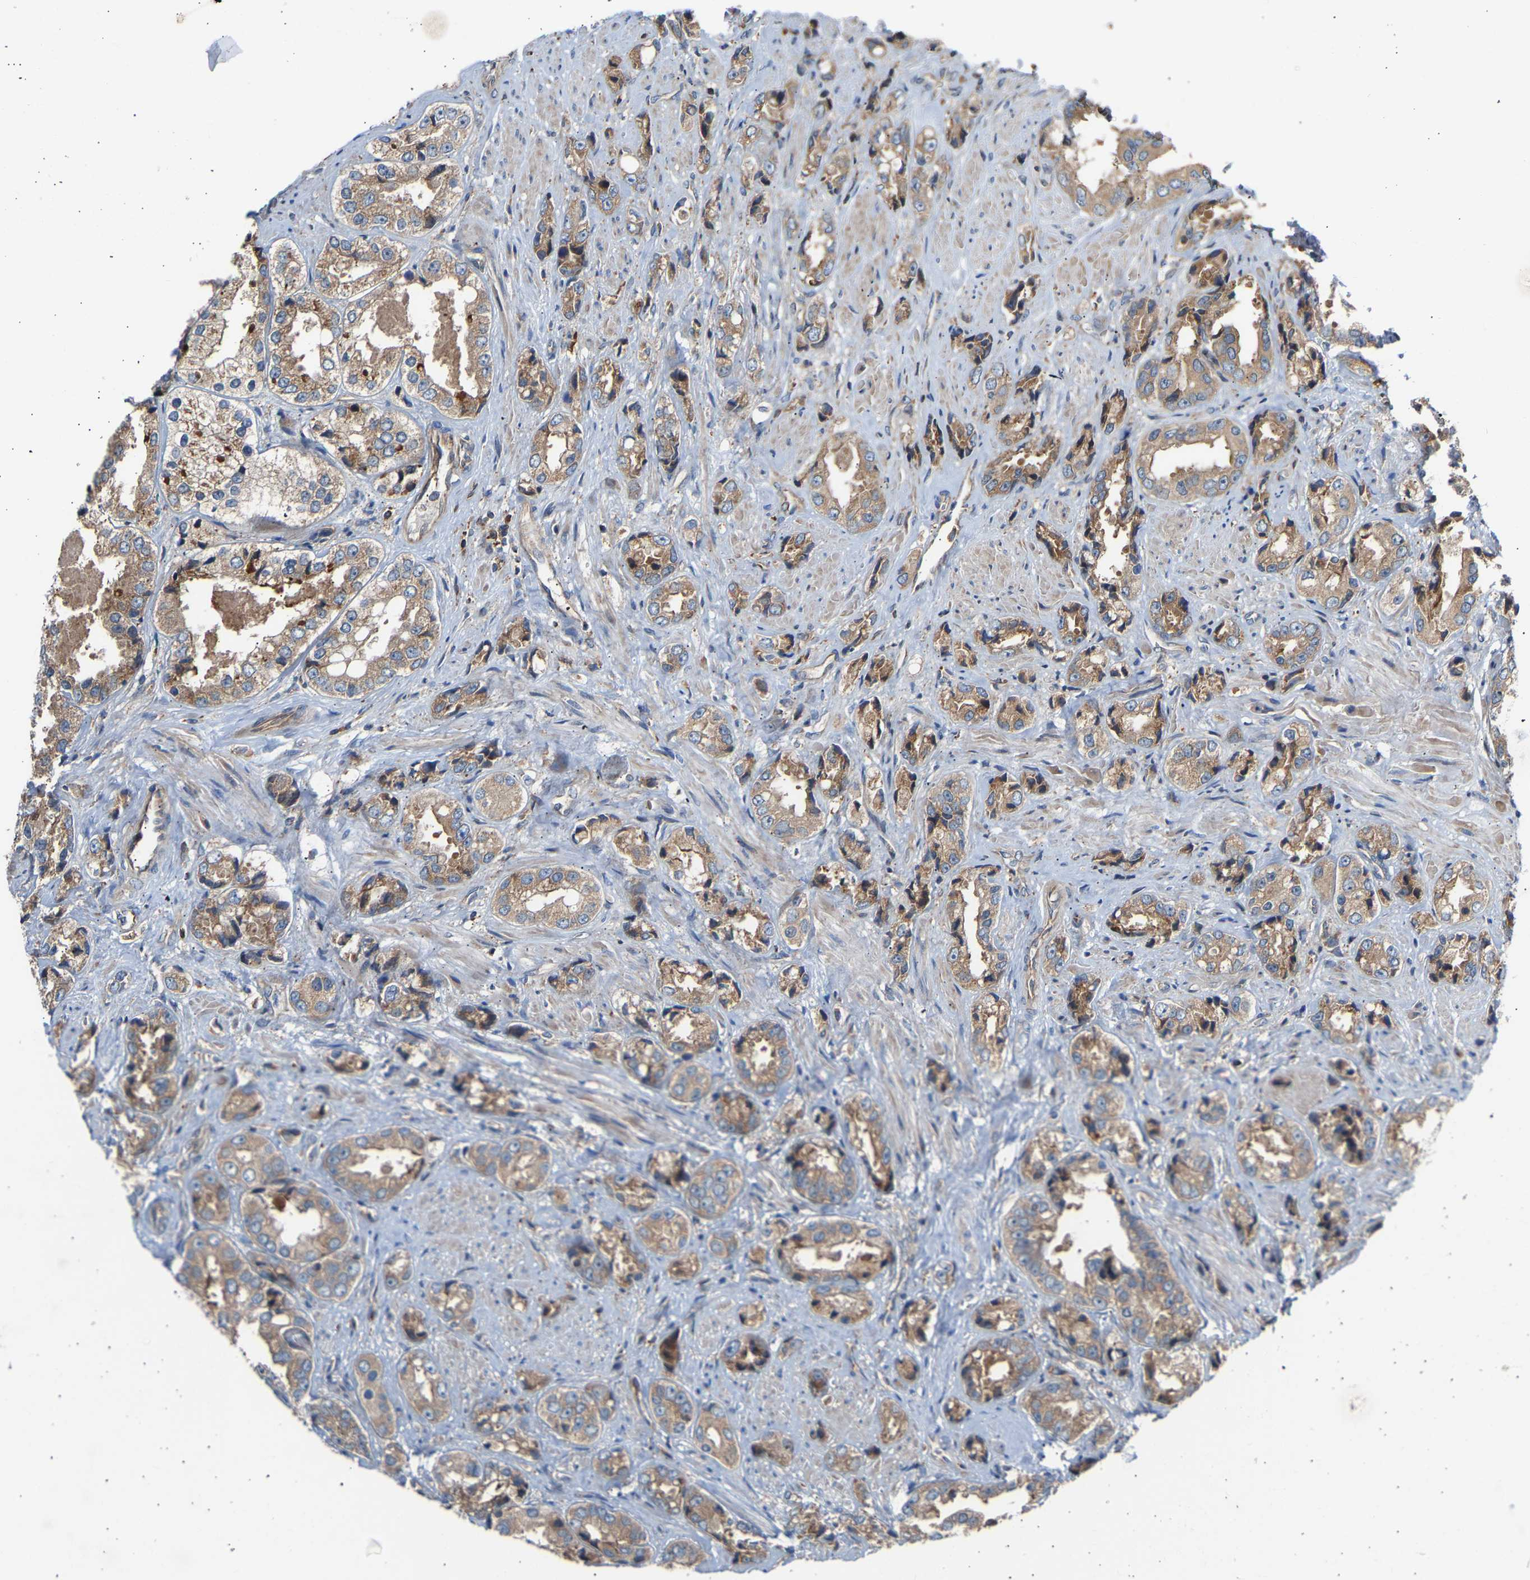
{"staining": {"intensity": "moderate", "quantity": ">75%", "location": "cytoplasmic/membranous"}, "tissue": "prostate cancer", "cell_type": "Tumor cells", "image_type": "cancer", "snomed": [{"axis": "morphology", "description": "Adenocarcinoma, High grade"}, {"axis": "topography", "description": "Prostate"}], "caption": "Immunohistochemical staining of human prostate cancer exhibits medium levels of moderate cytoplasmic/membranous positivity in approximately >75% of tumor cells.", "gene": "GCN1", "patient": {"sex": "male", "age": 61}}